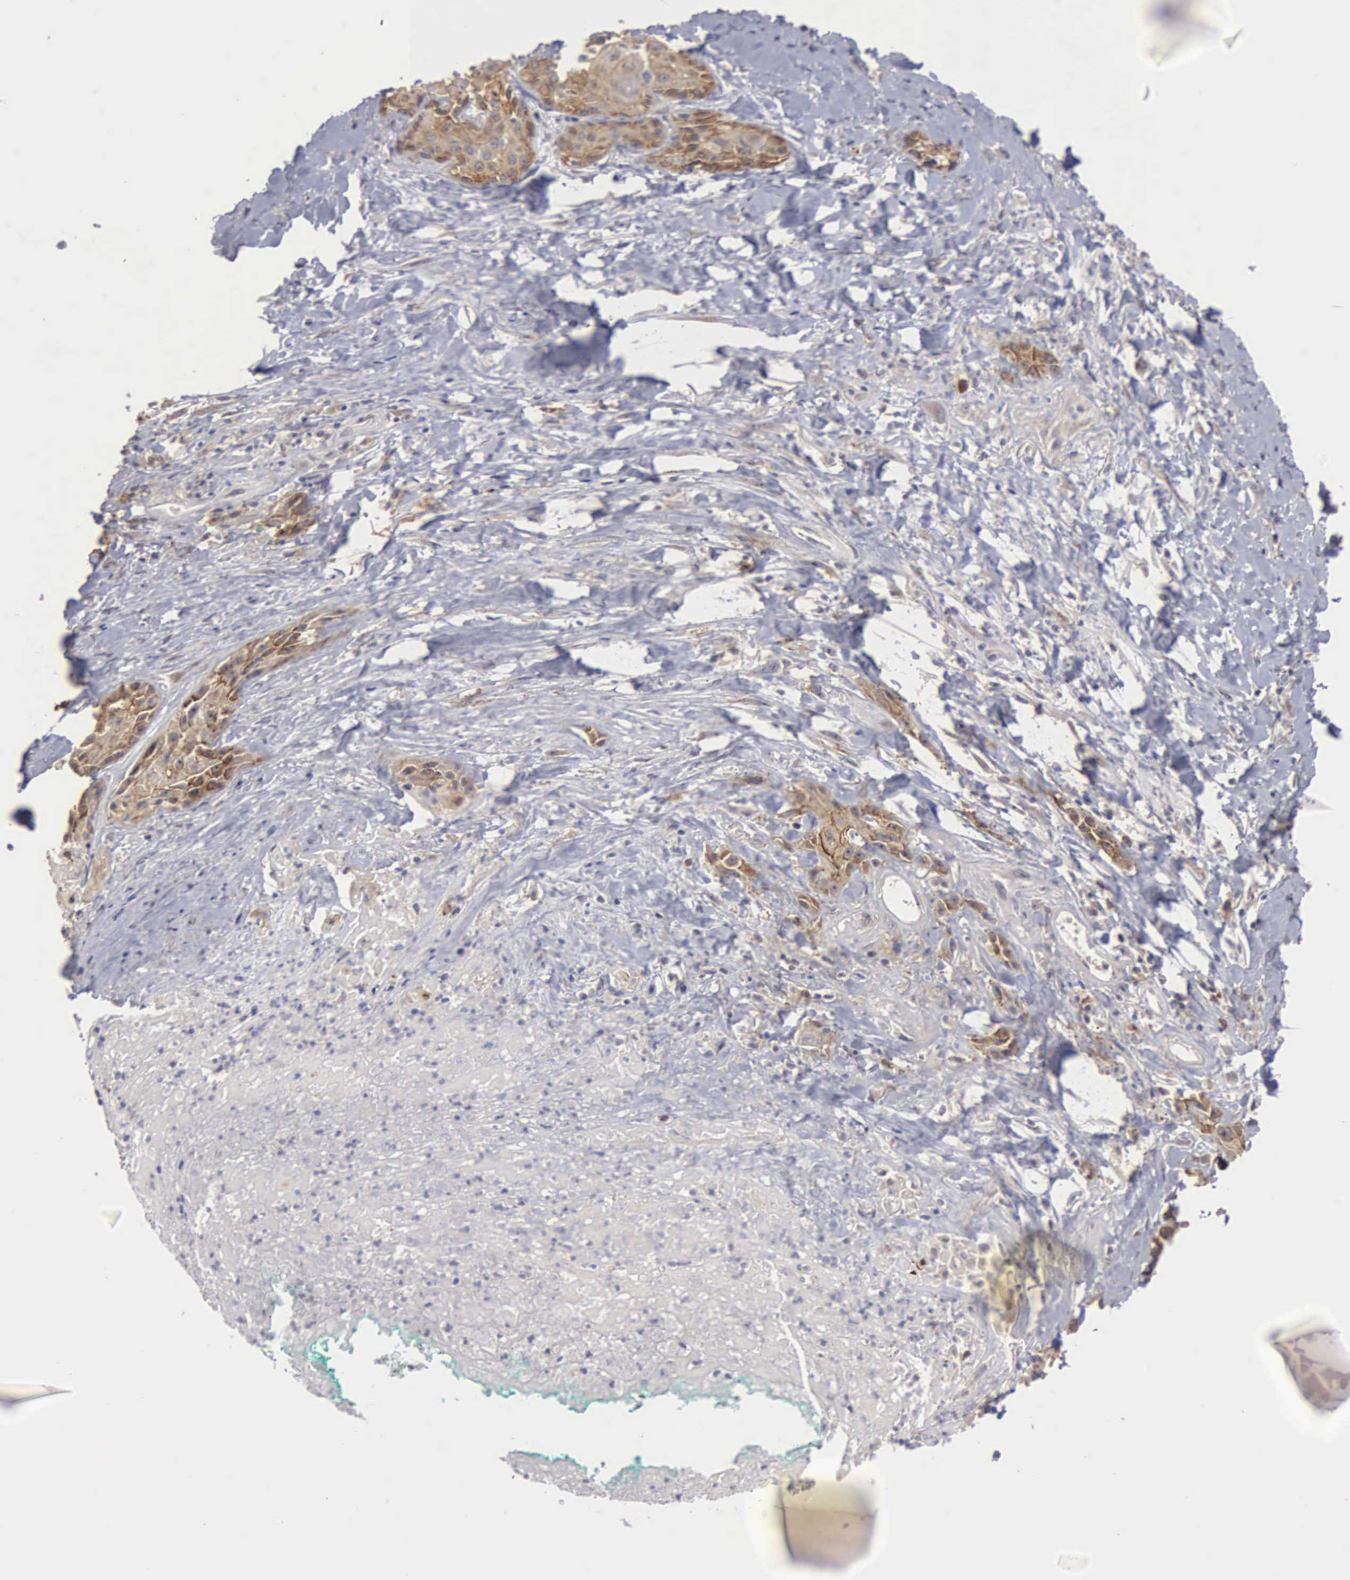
{"staining": {"intensity": "moderate", "quantity": ">75%", "location": "cytoplasmic/membranous,nuclear"}, "tissue": "skin cancer", "cell_type": "Tumor cells", "image_type": "cancer", "snomed": [{"axis": "morphology", "description": "Squamous cell carcinoma, NOS"}, {"axis": "topography", "description": "Skin"}, {"axis": "topography", "description": "Anal"}], "caption": "Skin cancer (squamous cell carcinoma) stained with IHC exhibits moderate cytoplasmic/membranous and nuclear positivity in approximately >75% of tumor cells.", "gene": "AMN", "patient": {"sex": "male", "age": 64}}